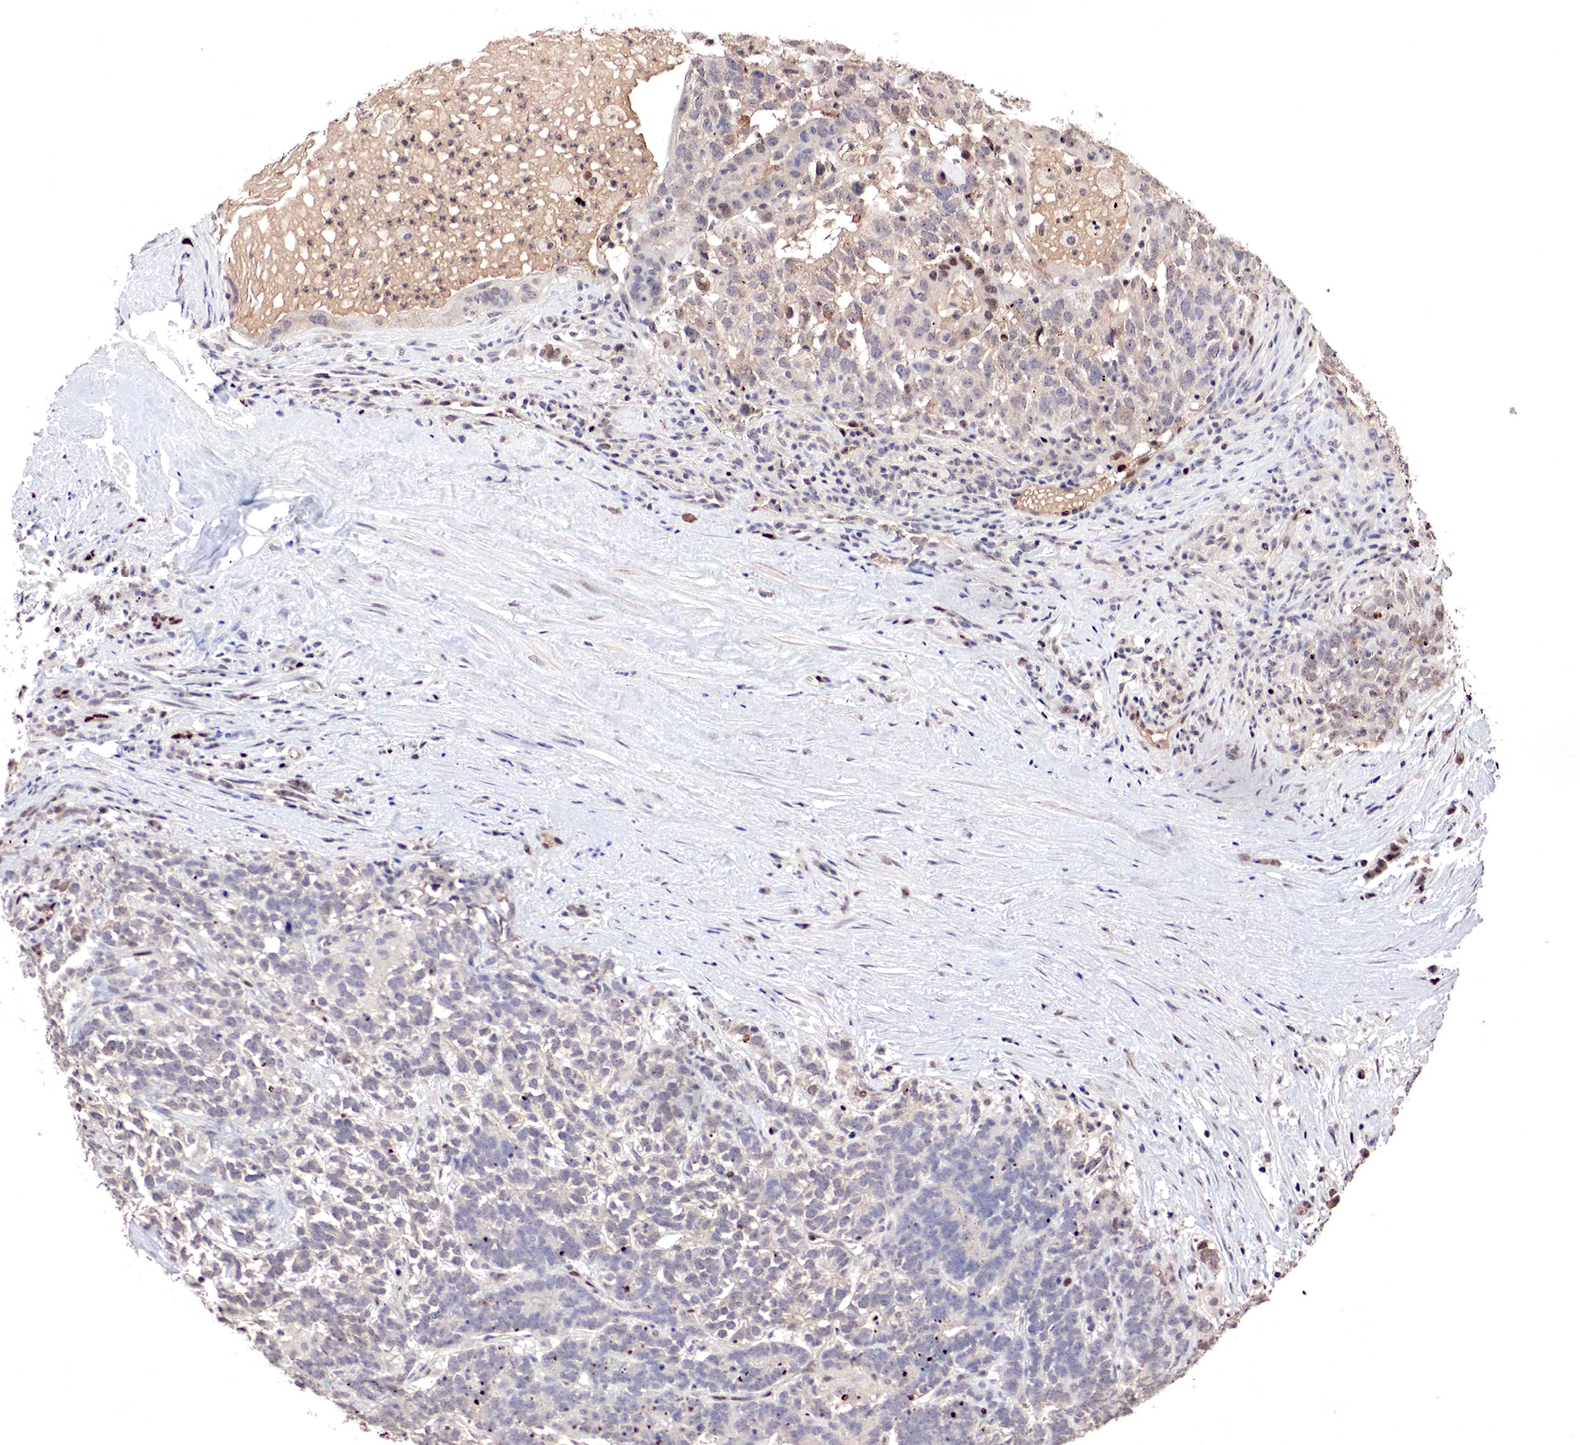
{"staining": {"intensity": "weak", "quantity": "25%-75%", "location": "cytoplasmic/membranous"}, "tissue": "testis cancer", "cell_type": "Tumor cells", "image_type": "cancer", "snomed": [{"axis": "morphology", "description": "Carcinoma, Embryonal, NOS"}, {"axis": "topography", "description": "Testis"}], "caption": "Approximately 25%-75% of tumor cells in embryonal carcinoma (testis) show weak cytoplasmic/membranous protein staining as visualized by brown immunohistochemical staining.", "gene": "DACH2", "patient": {"sex": "male", "age": 26}}